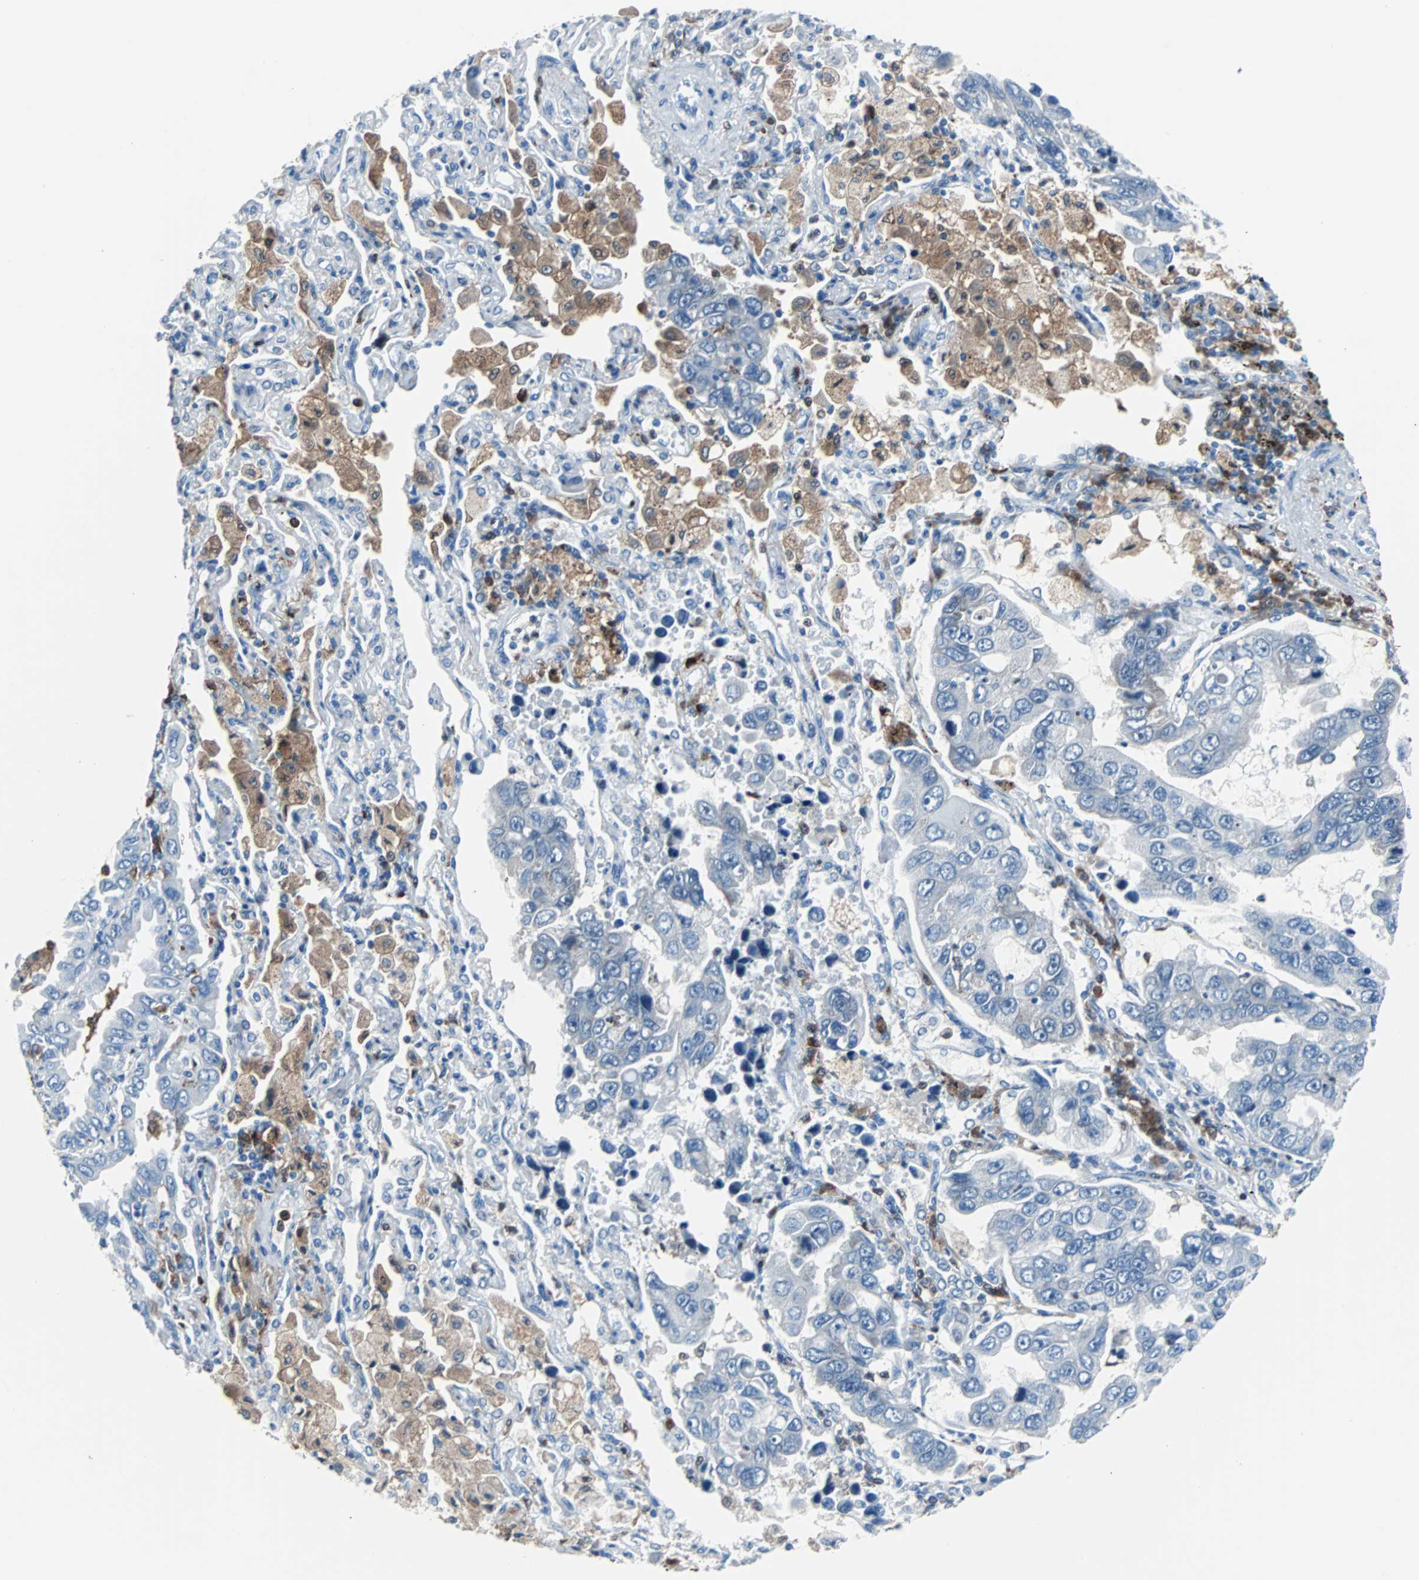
{"staining": {"intensity": "negative", "quantity": "none", "location": "none"}, "tissue": "lung cancer", "cell_type": "Tumor cells", "image_type": "cancer", "snomed": [{"axis": "morphology", "description": "Adenocarcinoma, NOS"}, {"axis": "topography", "description": "Lung"}], "caption": "Immunohistochemistry (IHC) of human lung cancer reveals no positivity in tumor cells. The staining is performed using DAB brown chromogen with nuclei counter-stained in using hematoxylin.", "gene": "SYK", "patient": {"sex": "male", "age": 64}}